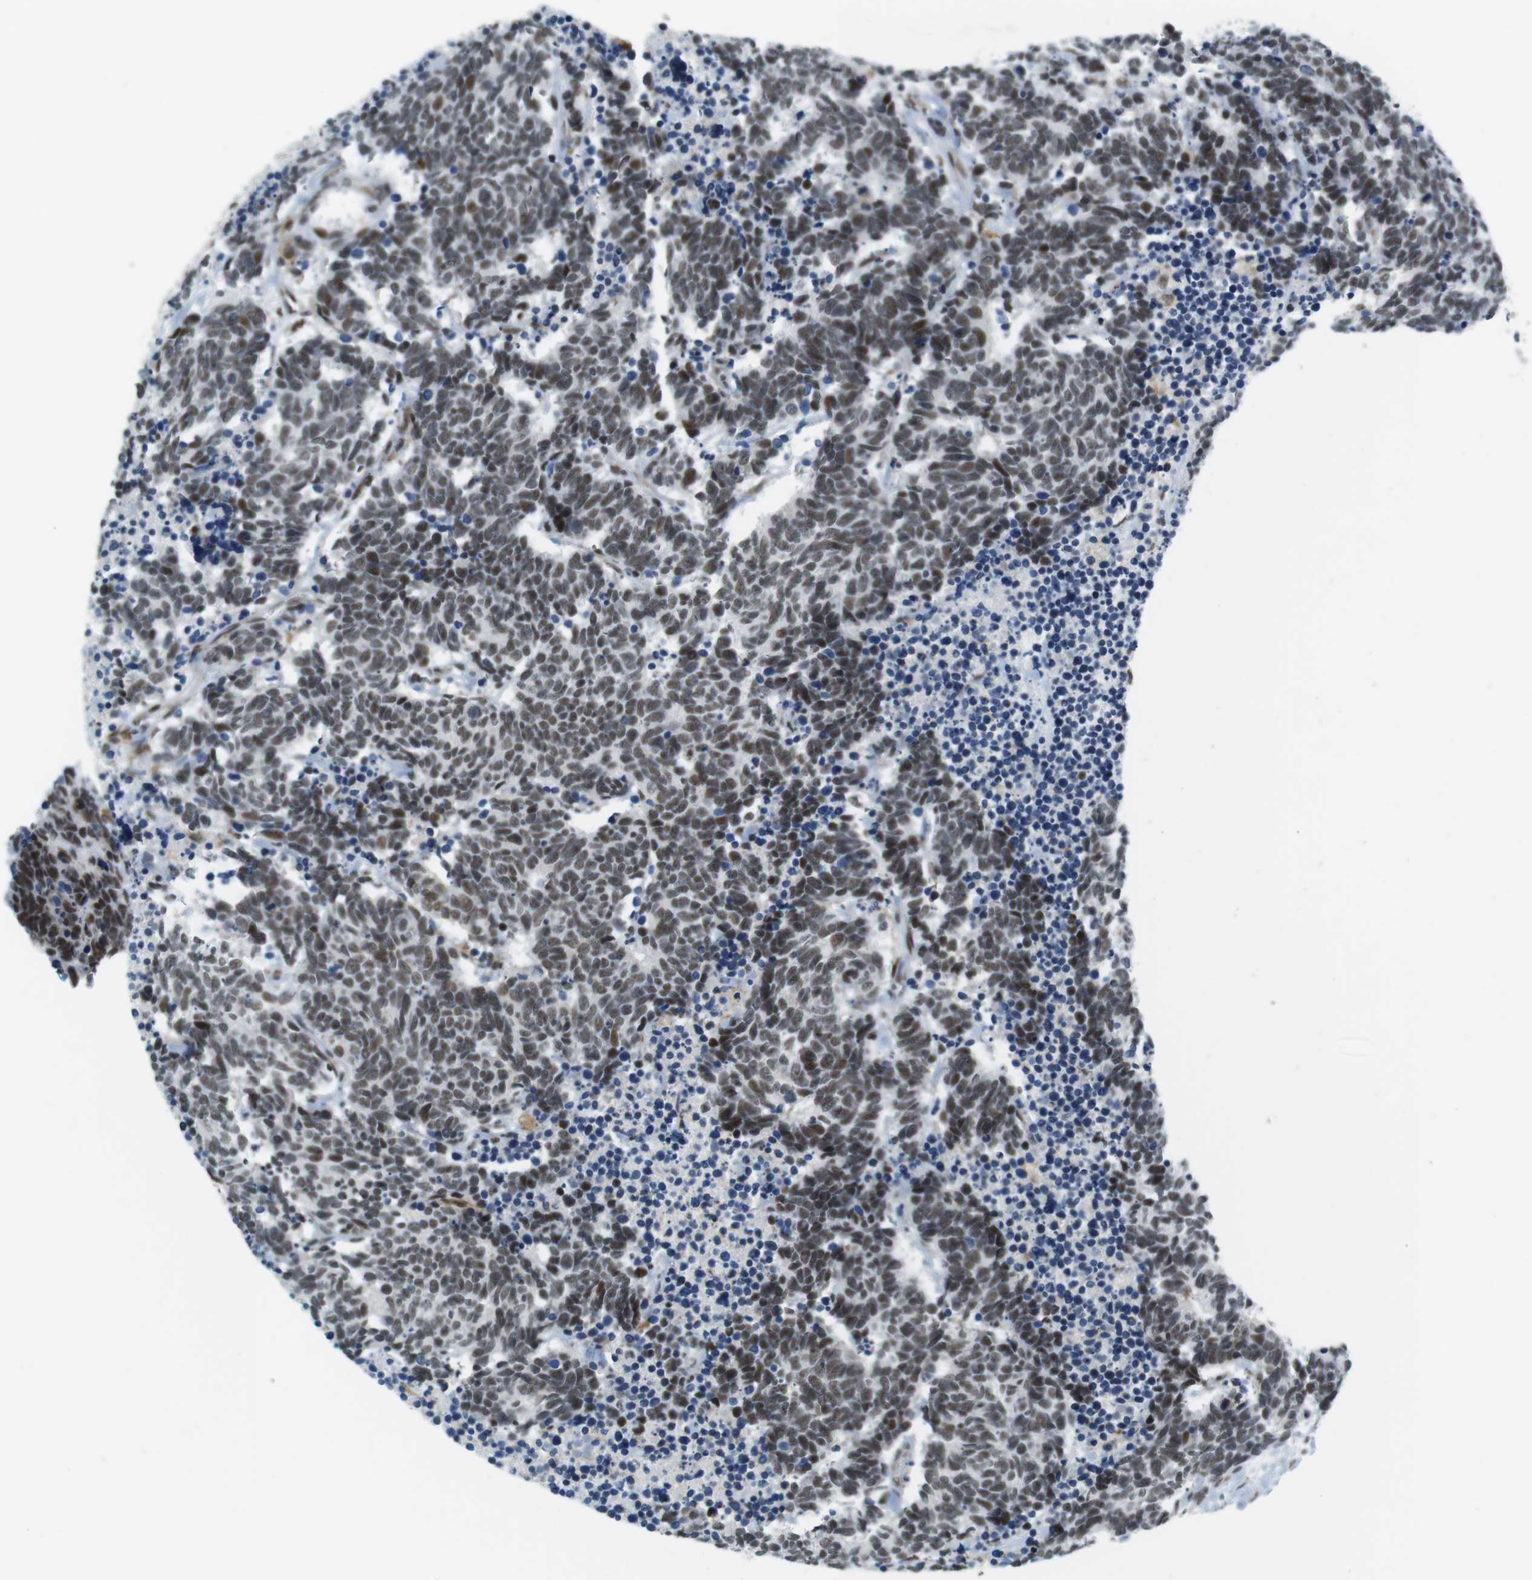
{"staining": {"intensity": "moderate", "quantity": "25%-75%", "location": "nuclear"}, "tissue": "carcinoid", "cell_type": "Tumor cells", "image_type": "cancer", "snomed": [{"axis": "morphology", "description": "Carcinoma, NOS"}, {"axis": "morphology", "description": "Carcinoid, malignant, NOS"}, {"axis": "topography", "description": "Urinary bladder"}], "caption": "Tumor cells demonstrate moderate nuclear positivity in about 25%-75% of cells in carcinoma.", "gene": "RNF38", "patient": {"sex": "male", "age": 57}}